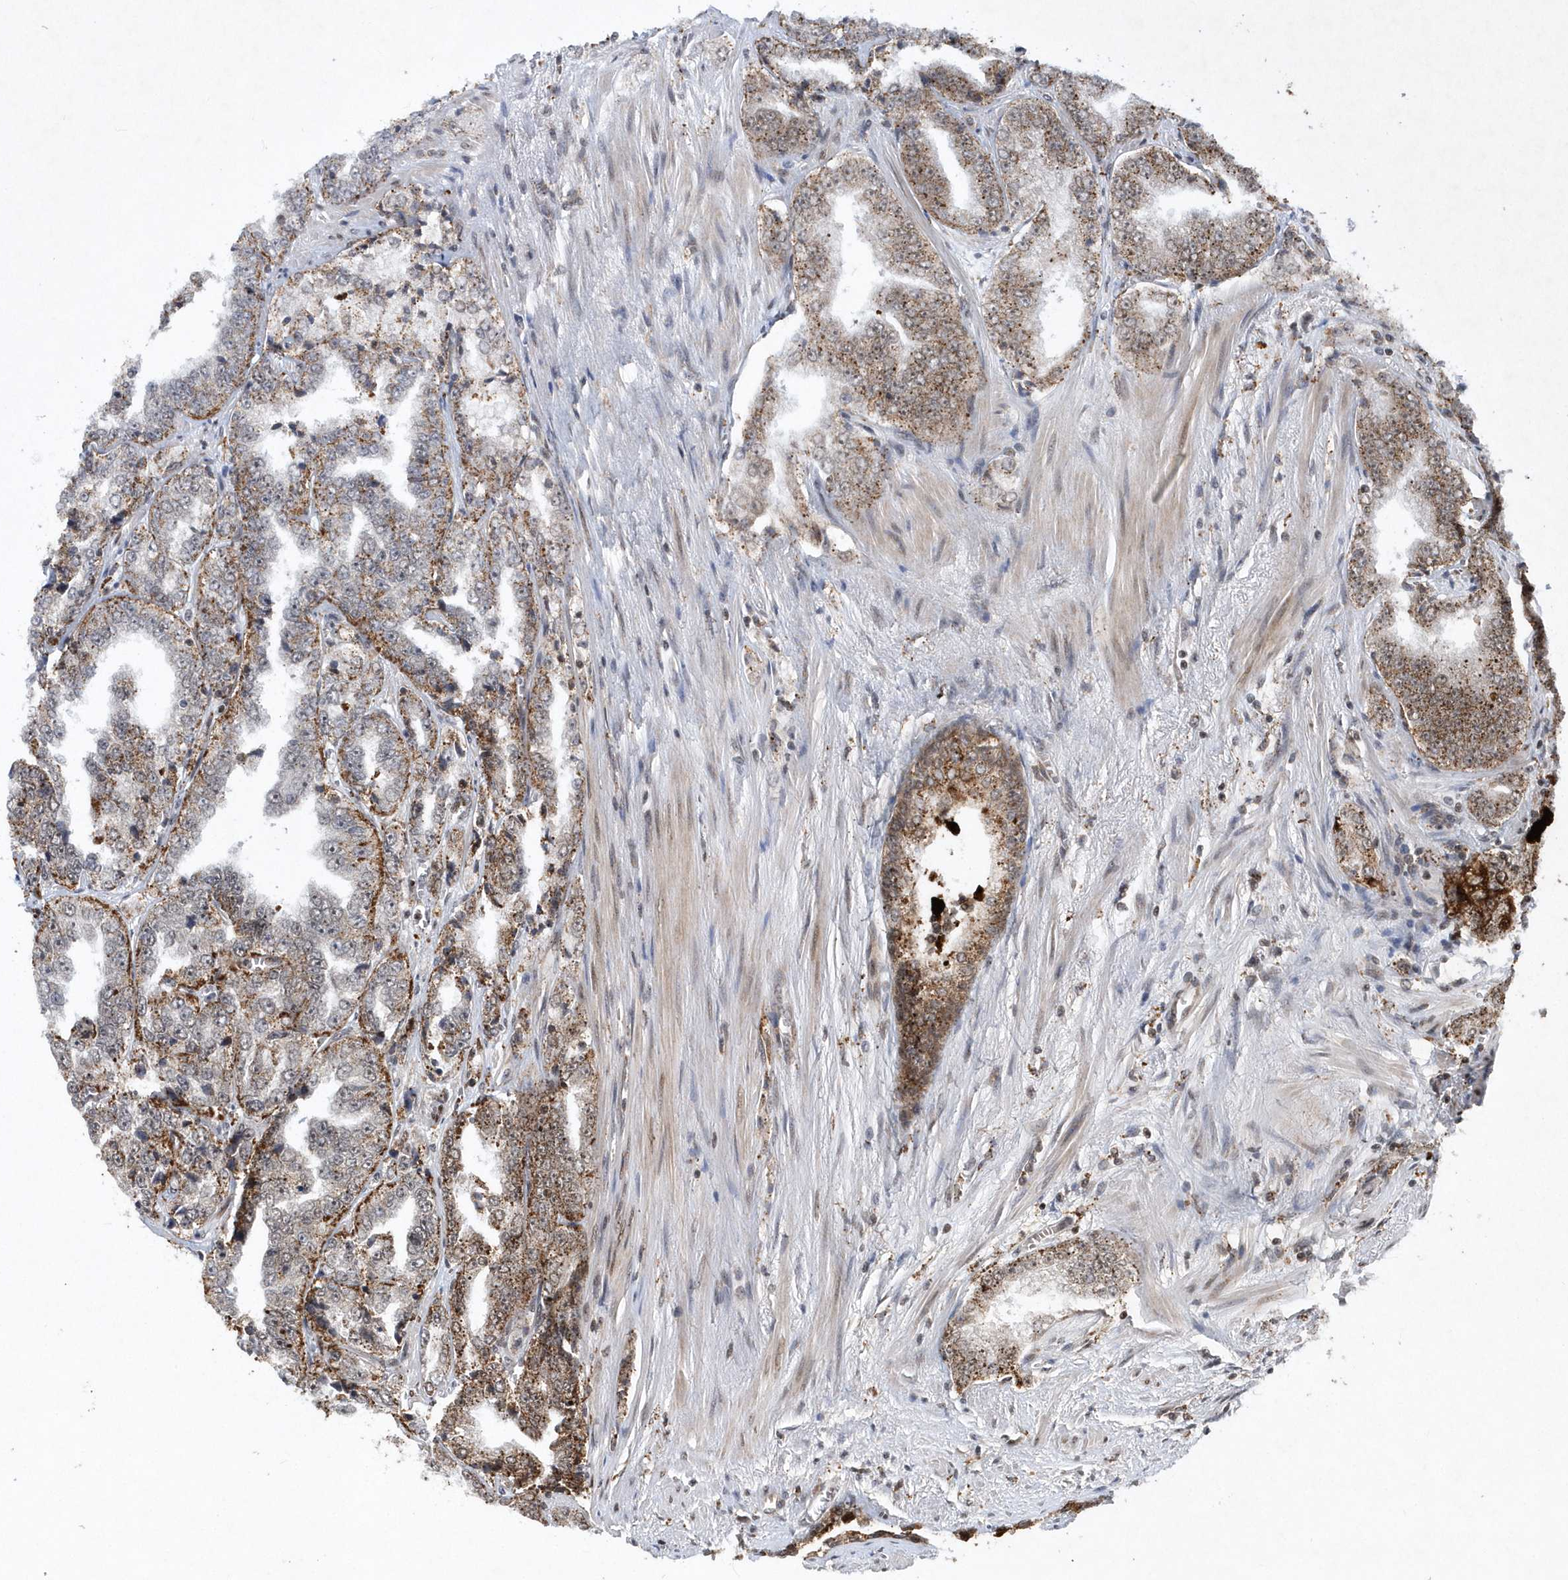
{"staining": {"intensity": "moderate", "quantity": ">75%", "location": "cytoplasmic/membranous"}, "tissue": "prostate cancer", "cell_type": "Tumor cells", "image_type": "cancer", "snomed": [{"axis": "morphology", "description": "Adenocarcinoma, High grade"}, {"axis": "topography", "description": "Prostate"}], "caption": "High-power microscopy captured an IHC histopathology image of prostate cancer, revealing moderate cytoplasmic/membranous positivity in about >75% of tumor cells.", "gene": "SOWAHB", "patient": {"sex": "male", "age": 71}}